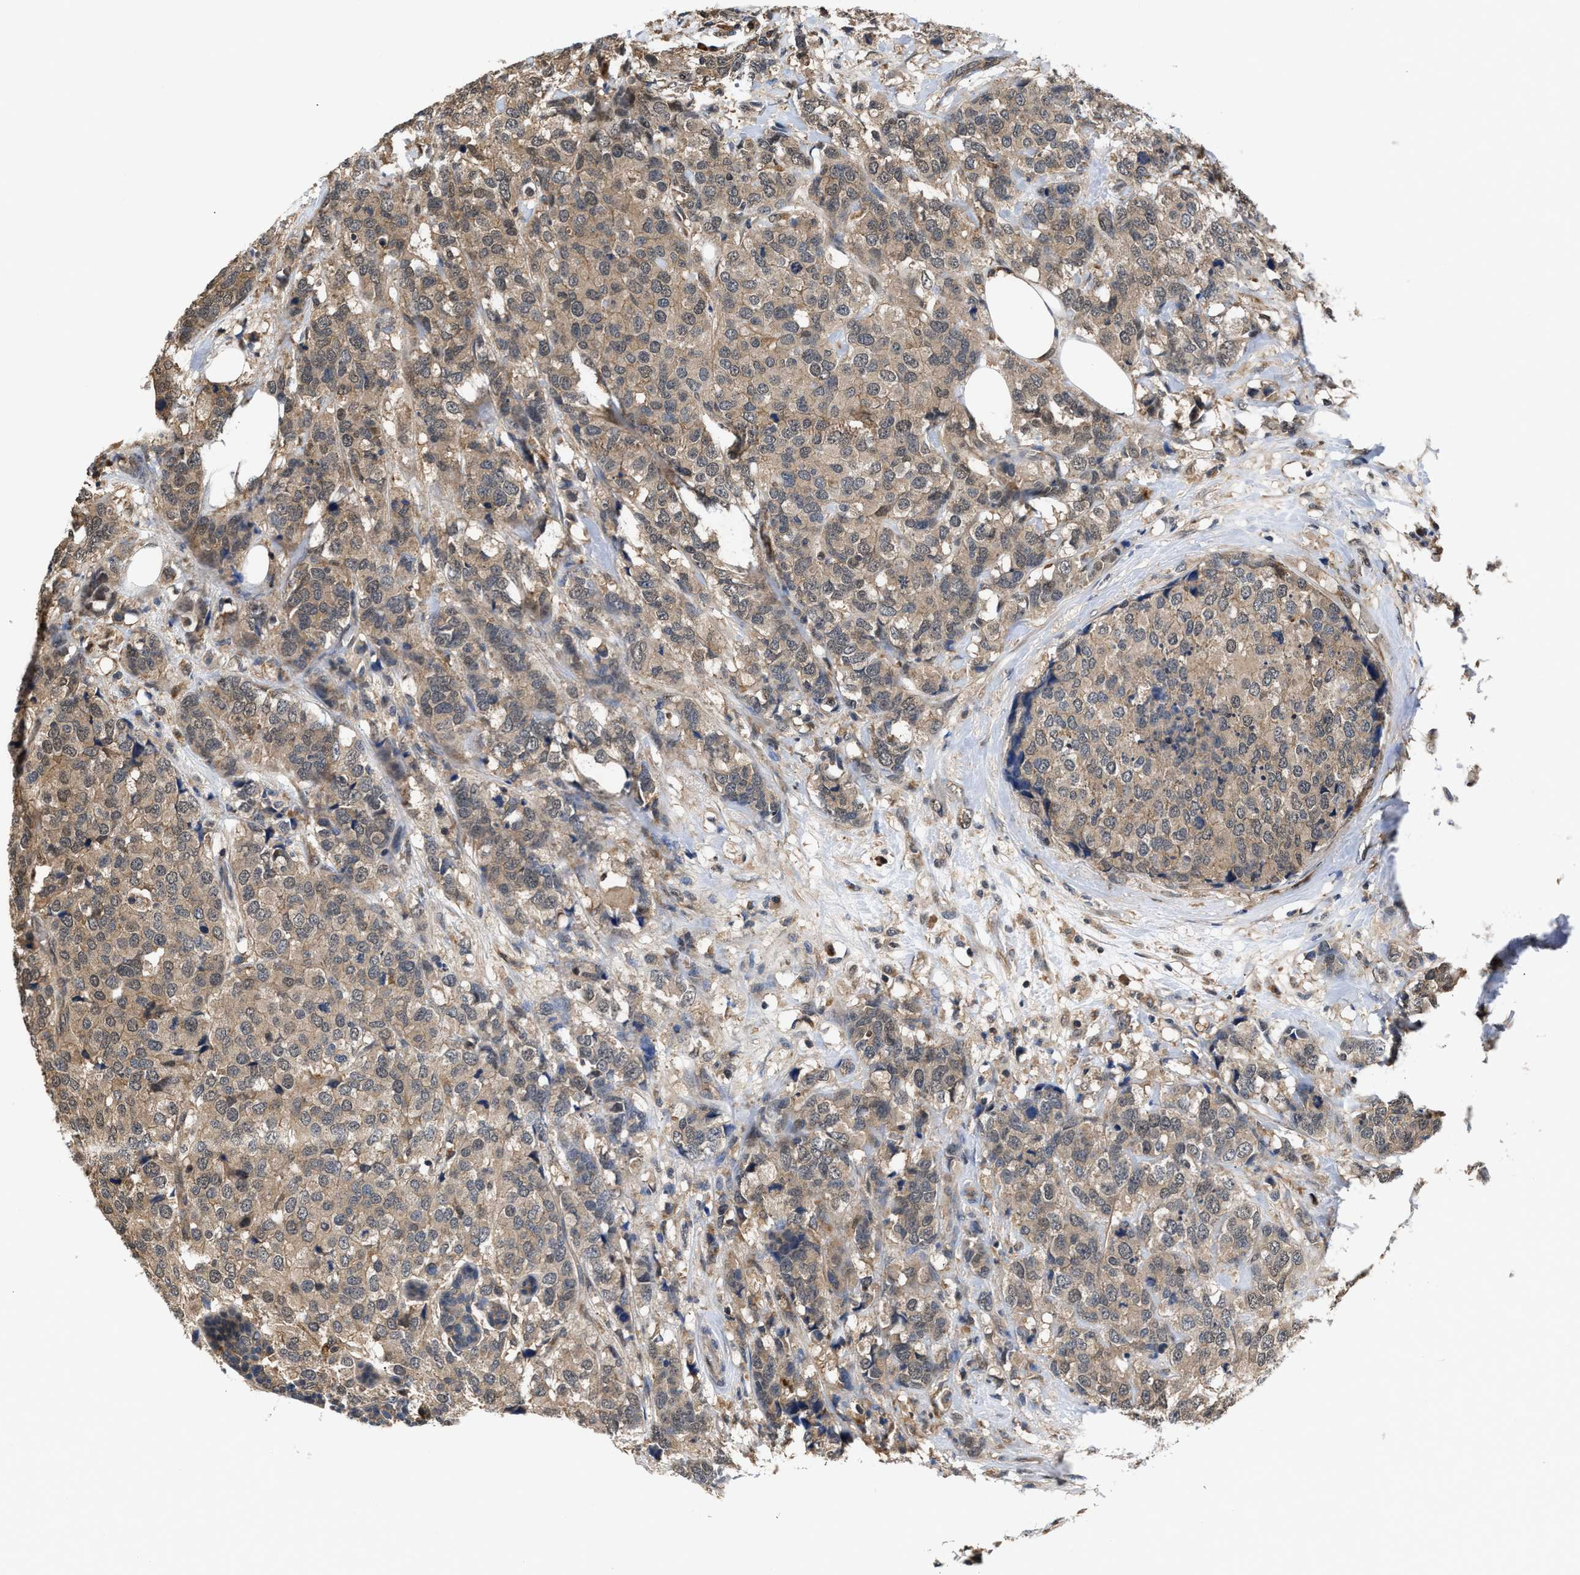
{"staining": {"intensity": "weak", "quantity": ">75%", "location": "cytoplasmic/membranous"}, "tissue": "breast cancer", "cell_type": "Tumor cells", "image_type": "cancer", "snomed": [{"axis": "morphology", "description": "Lobular carcinoma"}, {"axis": "topography", "description": "Breast"}], "caption": "The histopathology image reveals a brown stain indicating the presence of a protein in the cytoplasmic/membranous of tumor cells in lobular carcinoma (breast). (brown staining indicates protein expression, while blue staining denotes nuclei).", "gene": "SCAI", "patient": {"sex": "female", "age": 59}}